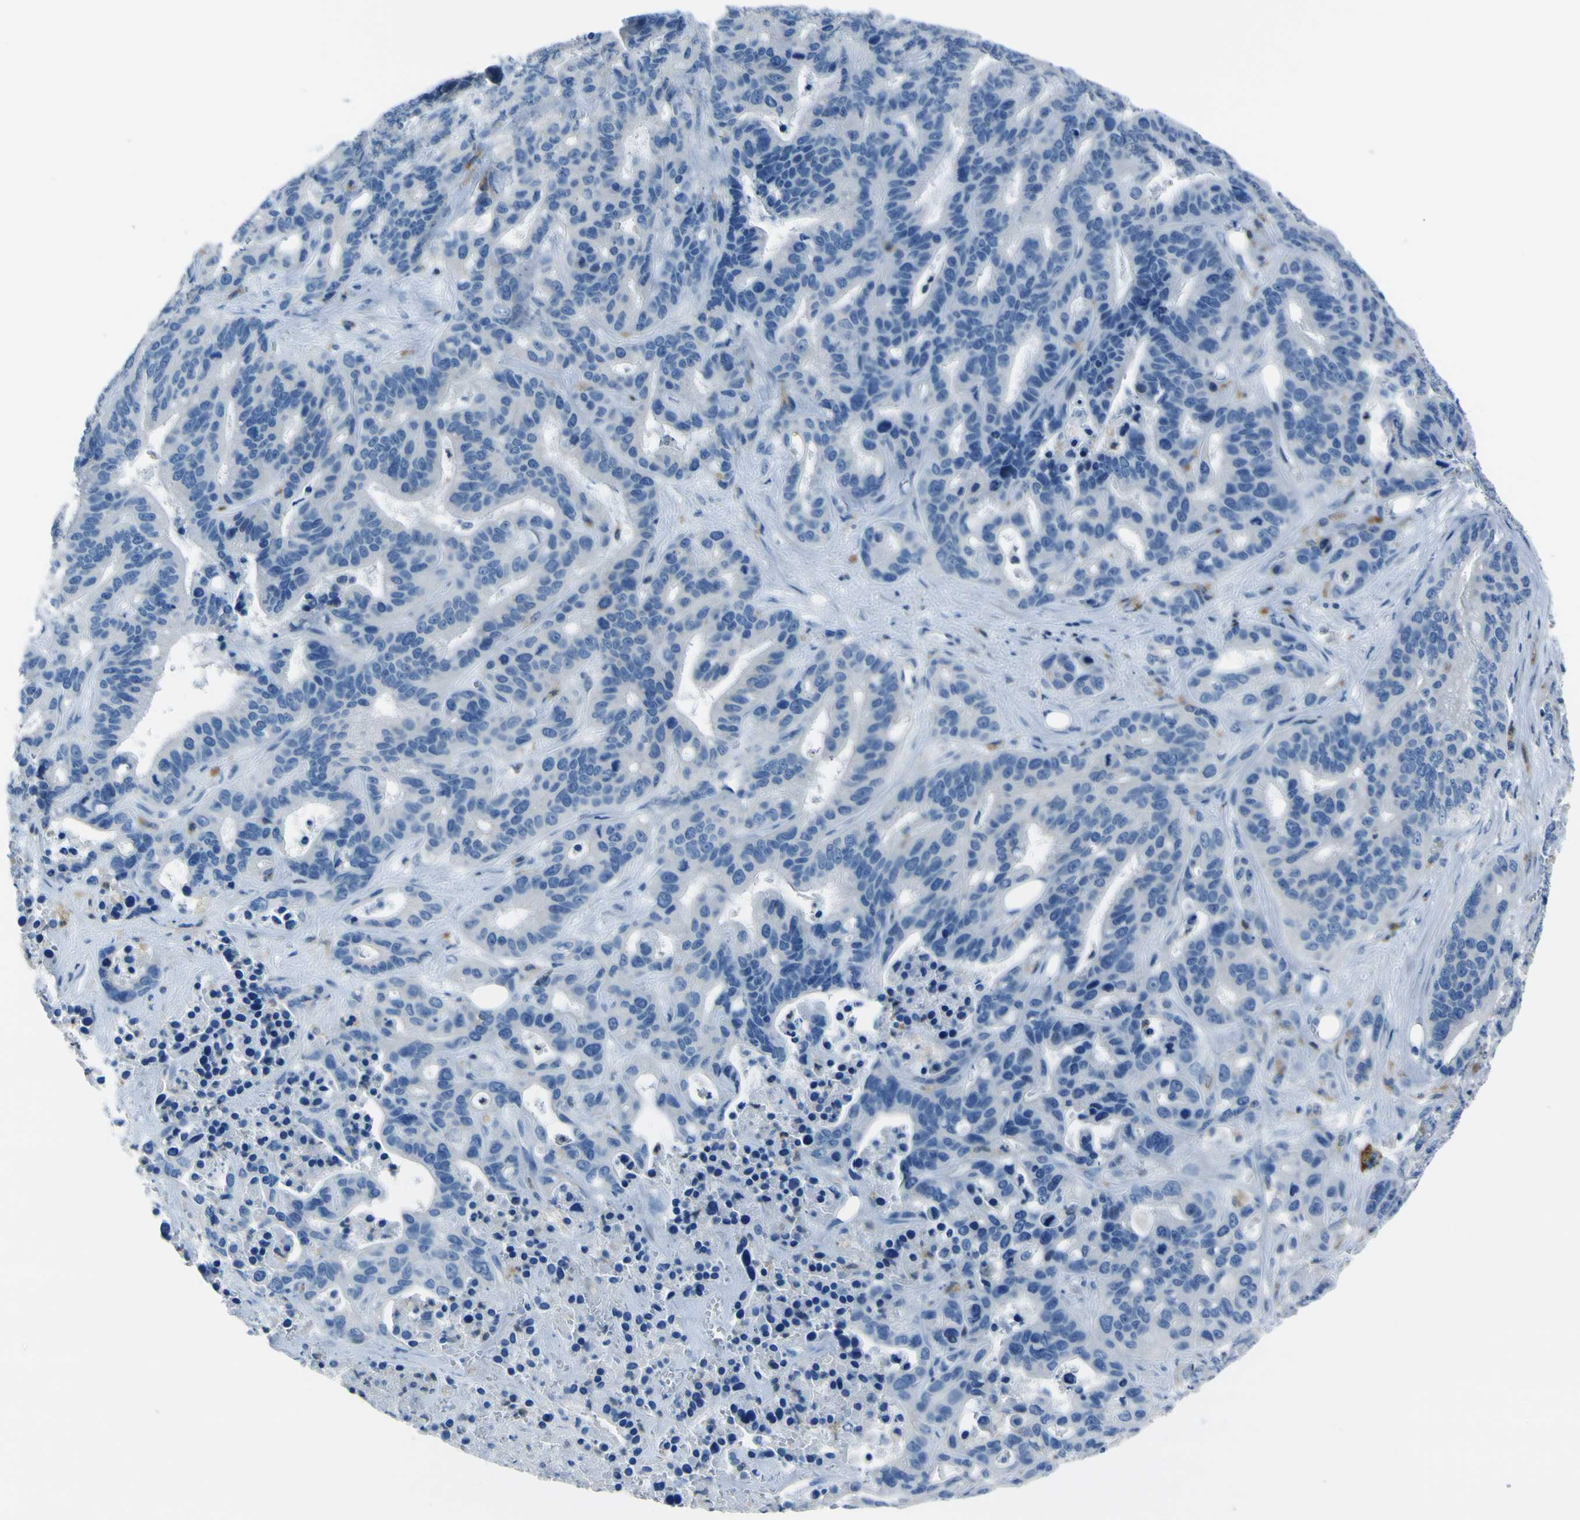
{"staining": {"intensity": "negative", "quantity": "none", "location": "none"}, "tissue": "liver cancer", "cell_type": "Tumor cells", "image_type": "cancer", "snomed": [{"axis": "morphology", "description": "Cholangiocarcinoma"}, {"axis": "topography", "description": "Liver"}], "caption": "Liver cholangiocarcinoma stained for a protein using immunohistochemistry demonstrates no expression tumor cells.", "gene": "ACSL1", "patient": {"sex": "female", "age": 65}}